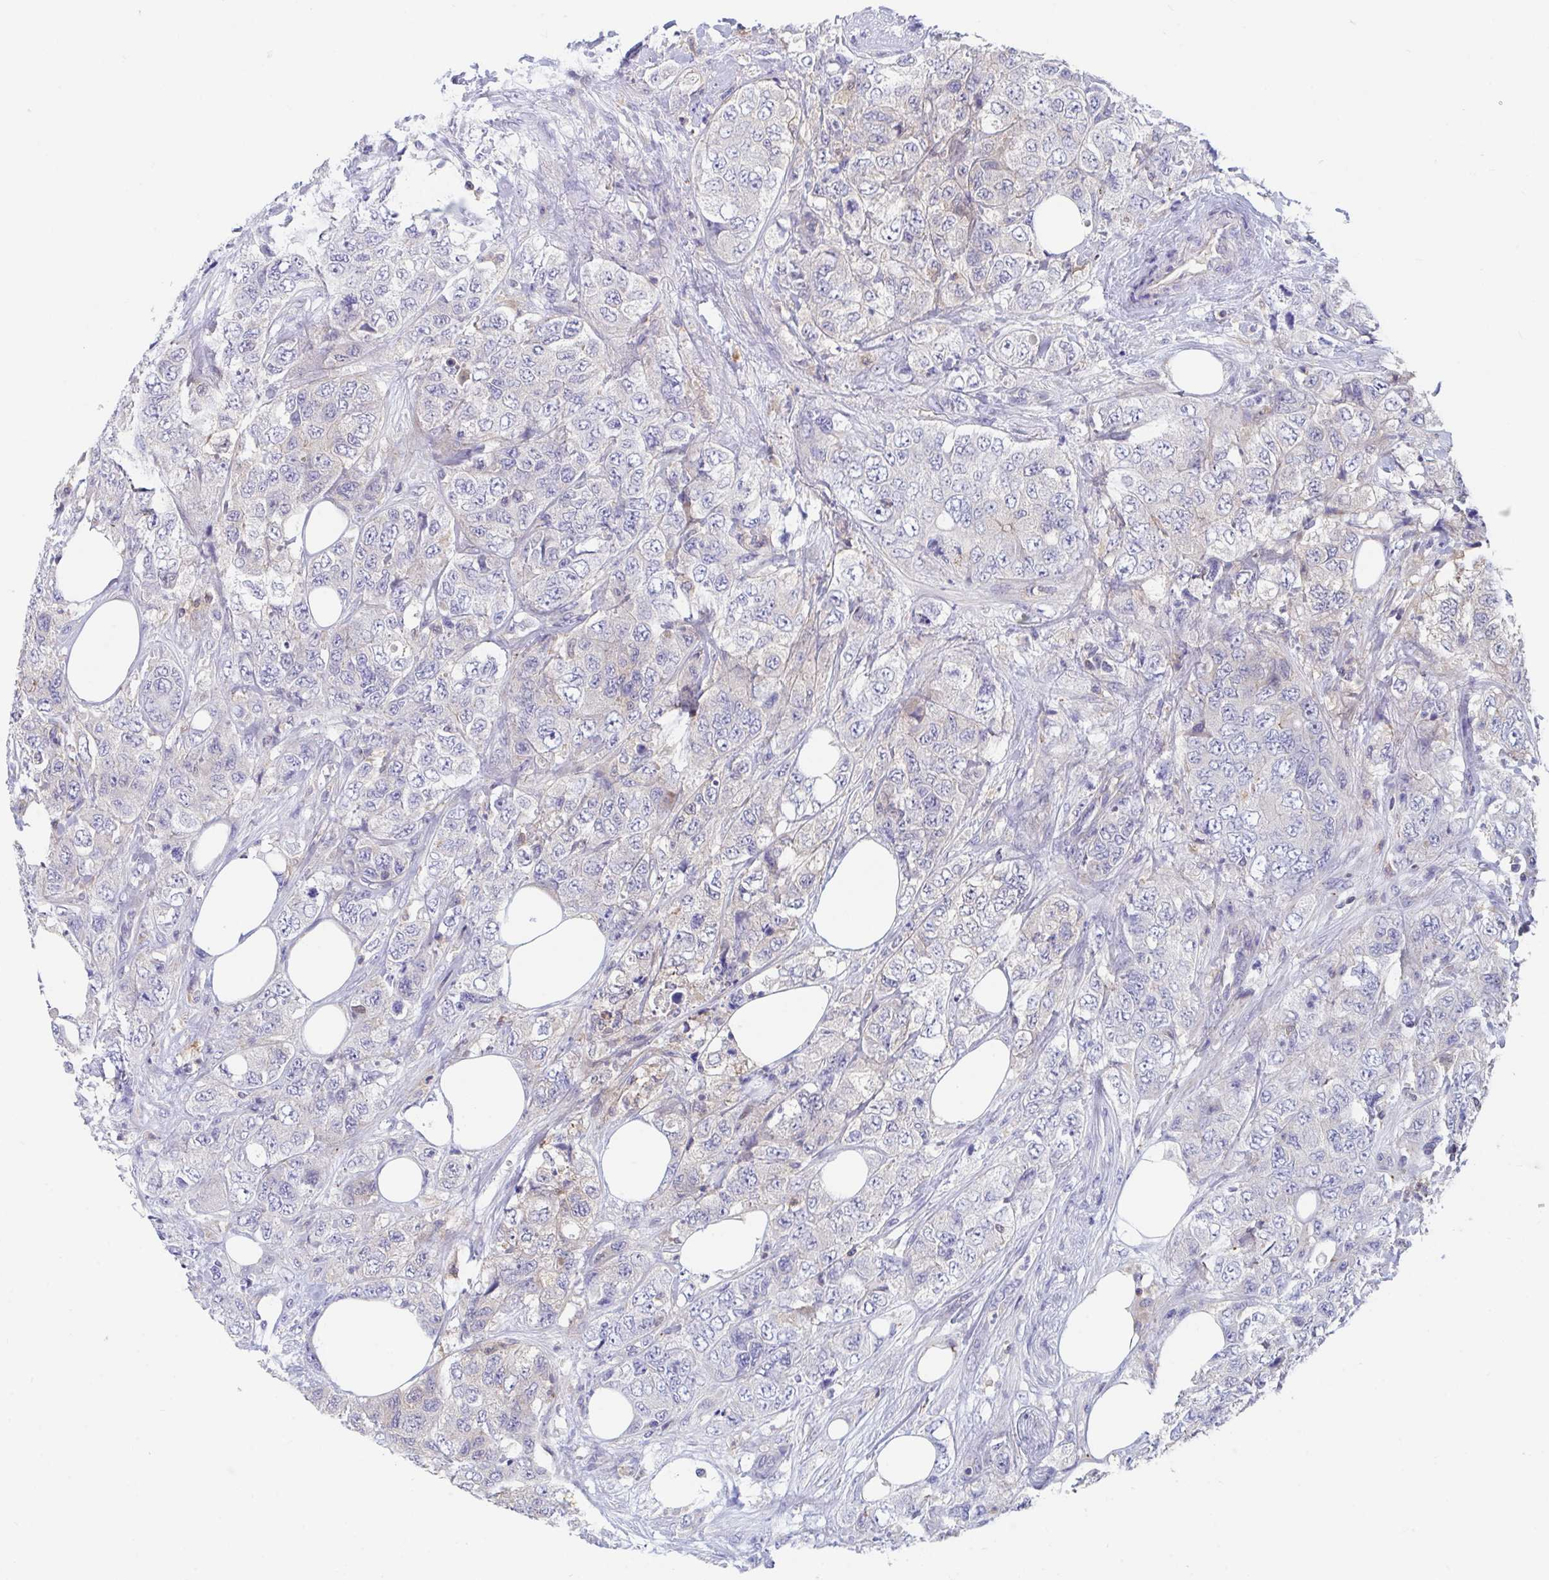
{"staining": {"intensity": "negative", "quantity": "none", "location": "none"}, "tissue": "urothelial cancer", "cell_type": "Tumor cells", "image_type": "cancer", "snomed": [{"axis": "morphology", "description": "Urothelial carcinoma, High grade"}, {"axis": "topography", "description": "Urinary bladder"}], "caption": "Immunohistochemistry (IHC) histopathology image of human urothelial cancer stained for a protein (brown), which demonstrates no positivity in tumor cells. Nuclei are stained in blue.", "gene": "P2RX3", "patient": {"sex": "female", "age": 78}}